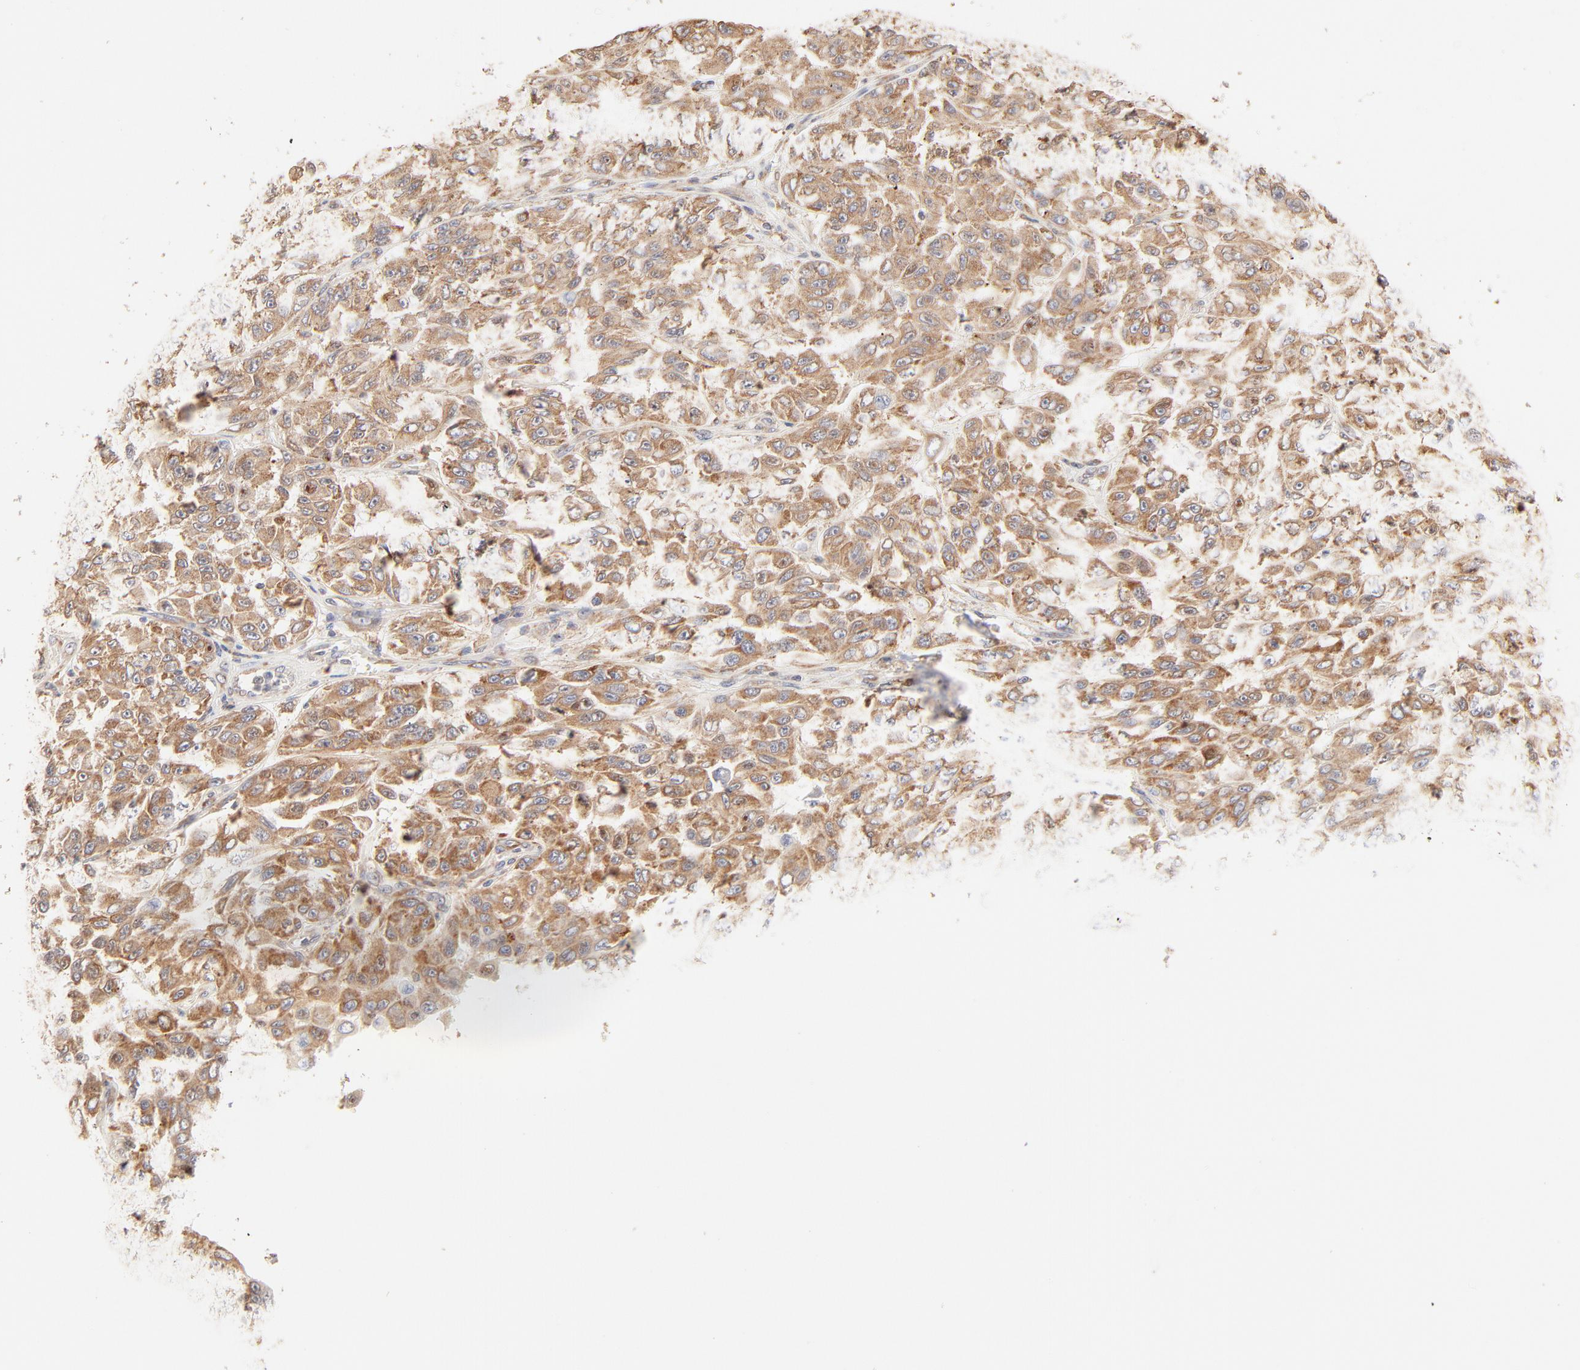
{"staining": {"intensity": "strong", "quantity": ">75%", "location": "cytoplasmic/membranous"}, "tissue": "melanoma", "cell_type": "Tumor cells", "image_type": "cancer", "snomed": [{"axis": "morphology", "description": "Malignant melanoma, NOS"}, {"axis": "topography", "description": "Skin"}], "caption": "A histopathology image of human melanoma stained for a protein shows strong cytoplasmic/membranous brown staining in tumor cells.", "gene": "PARP12", "patient": {"sex": "male", "age": 30}}